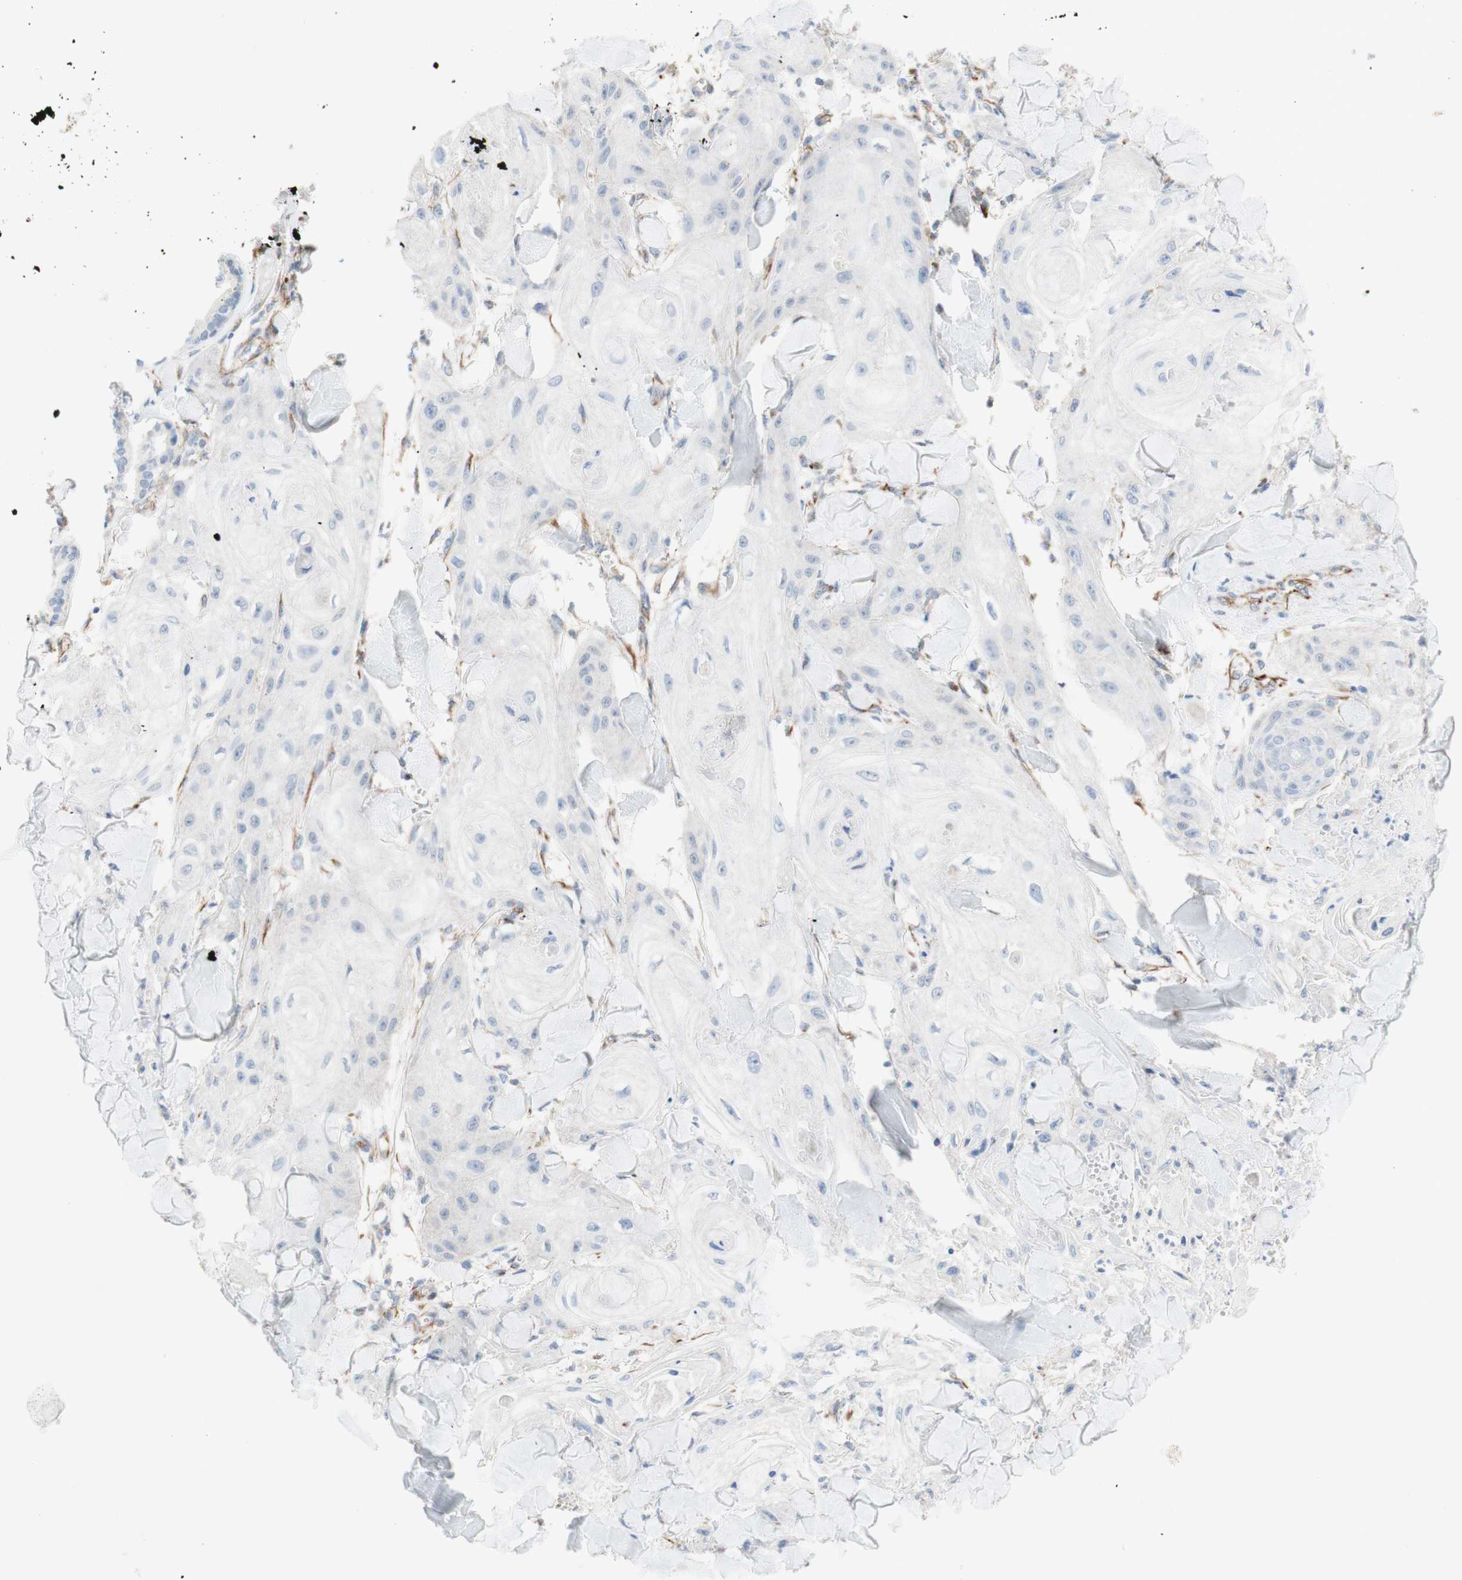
{"staining": {"intensity": "negative", "quantity": "none", "location": "none"}, "tissue": "skin cancer", "cell_type": "Tumor cells", "image_type": "cancer", "snomed": [{"axis": "morphology", "description": "Squamous cell carcinoma, NOS"}, {"axis": "topography", "description": "Skin"}], "caption": "The image shows no staining of tumor cells in skin cancer (squamous cell carcinoma).", "gene": "POU2AF1", "patient": {"sex": "male", "age": 74}}